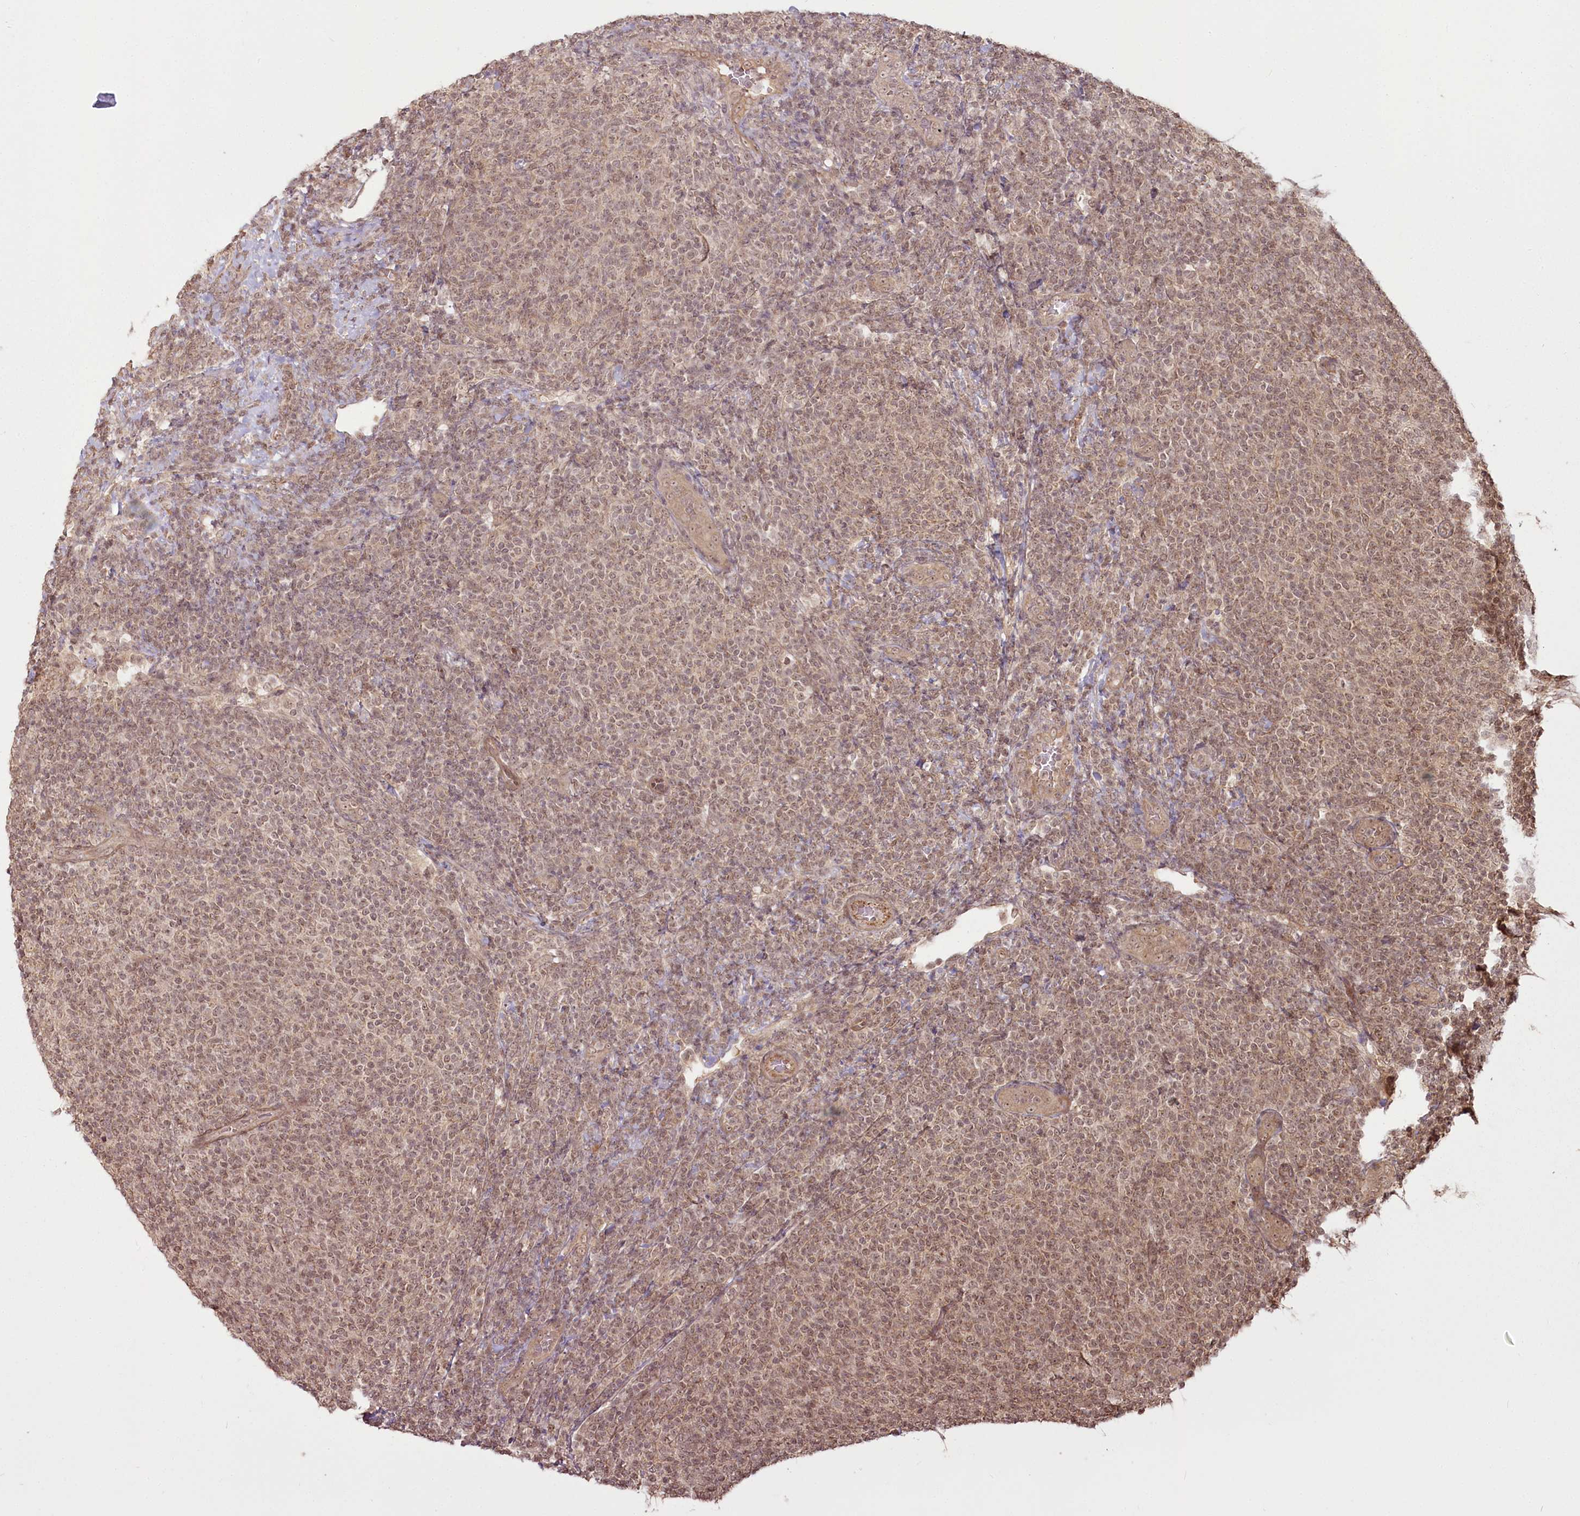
{"staining": {"intensity": "moderate", "quantity": ">75%", "location": "cytoplasmic/membranous,nuclear"}, "tissue": "lymphoma", "cell_type": "Tumor cells", "image_type": "cancer", "snomed": [{"axis": "morphology", "description": "Malignant lymphoma, non-Hodgkin's type, Low grade"}, {"axis": "topography", "description": "Lymph node"}], "caption": "Brown immunohistochemical staining in low-grade malignant lymphoma, non-Hodgkin's type shows moderate cytoplasmic/membranous and nuclear expression in approximately >75% of tumor cells.", "gene": "R3HDM2", "patient": {"sex": "male", "age": 66}}